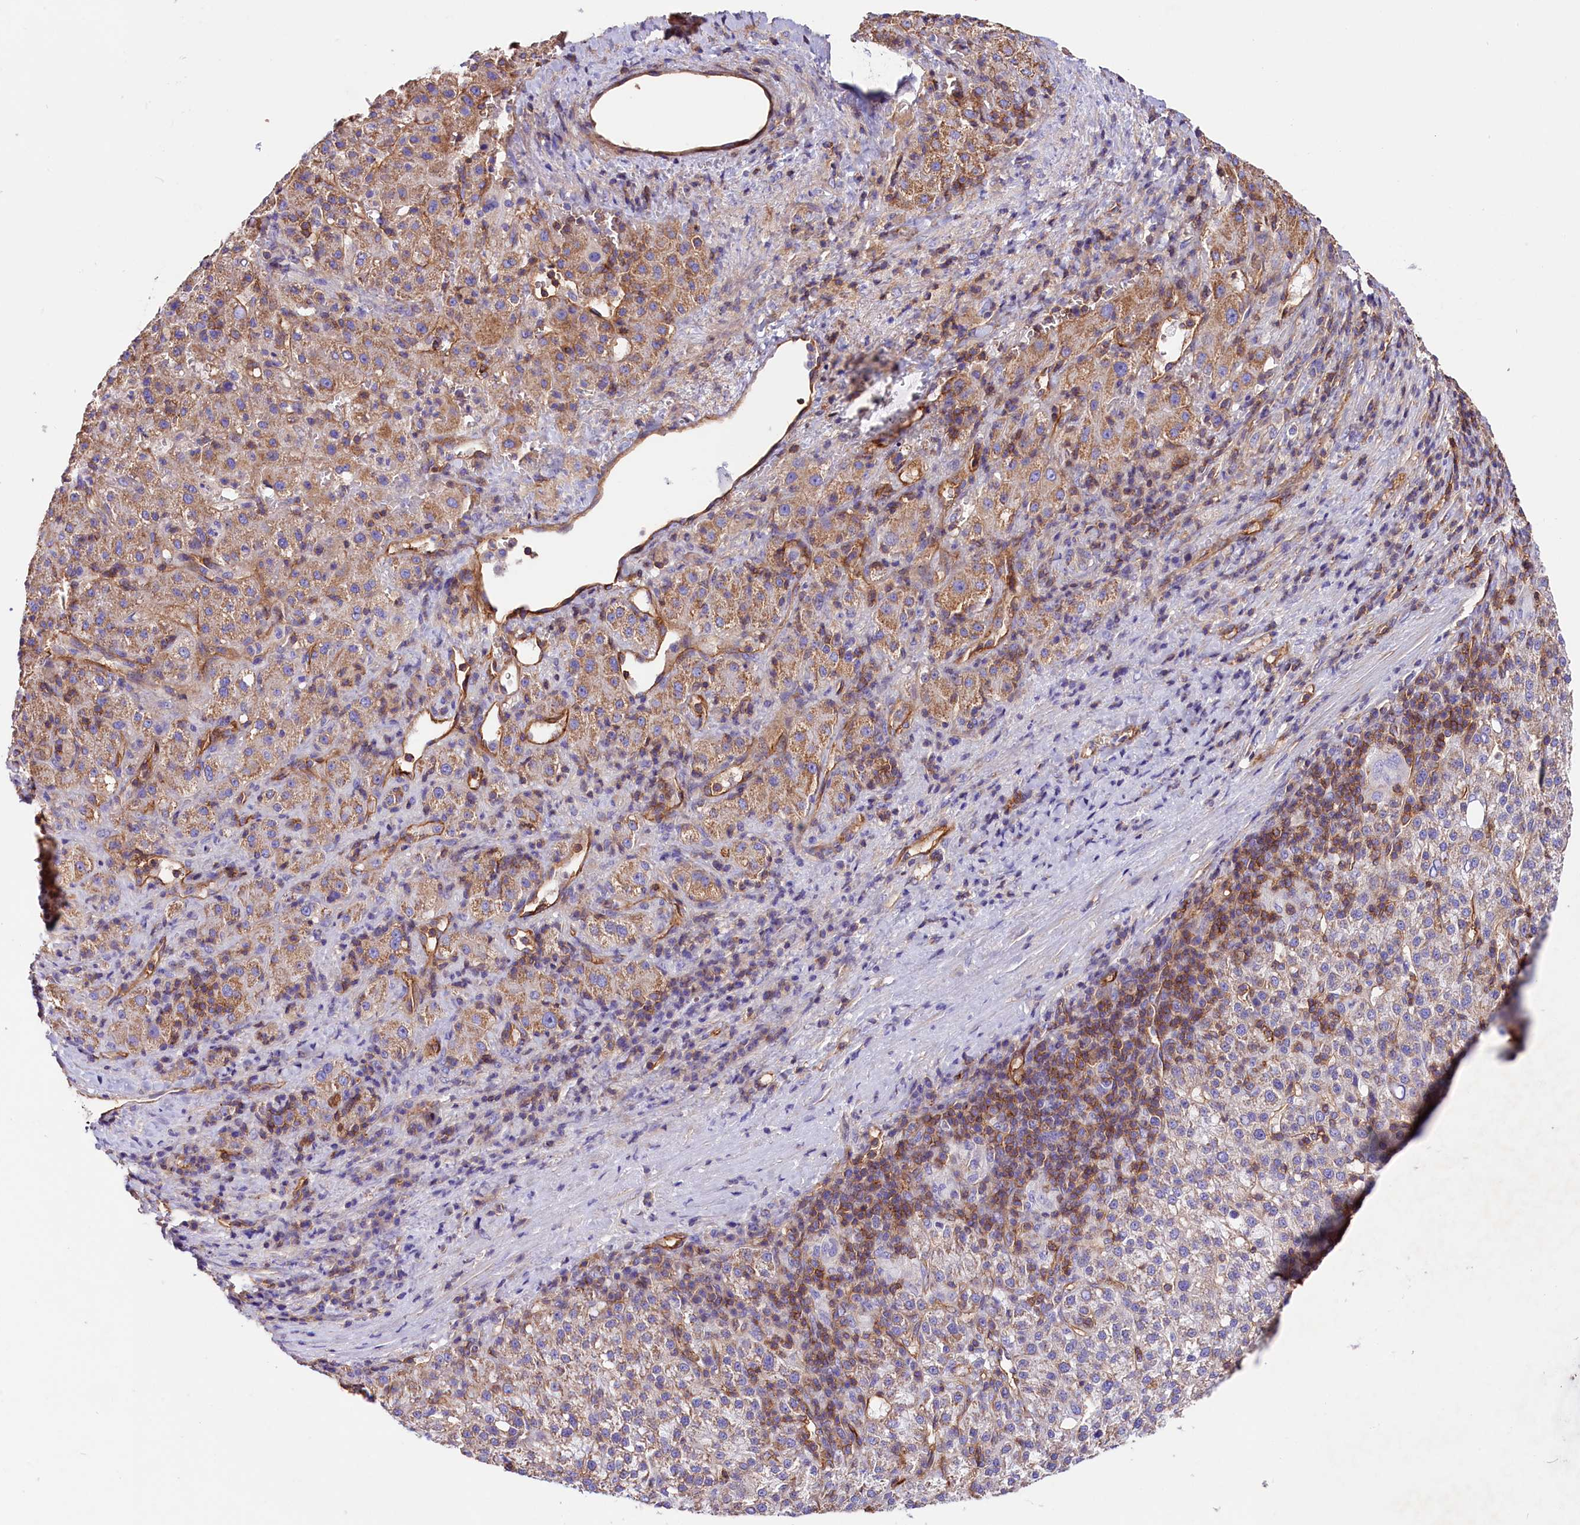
{"staining": {"intensity": "moderate", "quantity": "25%-75%", "location": "cytoplasmic/membranous"}, "tissue": "liver cancer", "cell_type": "Tumor cells", "image_type": "cancer", "snomed": [{"axis": "morphology", "description": "Carcinoma, Hepatocellular, NOS"}, {"axis": "topography", "description": "Liver"}], "caption": "An image of liver hepatocellular carcinoma stained for a protein shows moderate cytoplasmic/membranous brown staining in tumor cells.", "gene": "ATP2B4", "patient": {"sex": "female", "age": 58}}